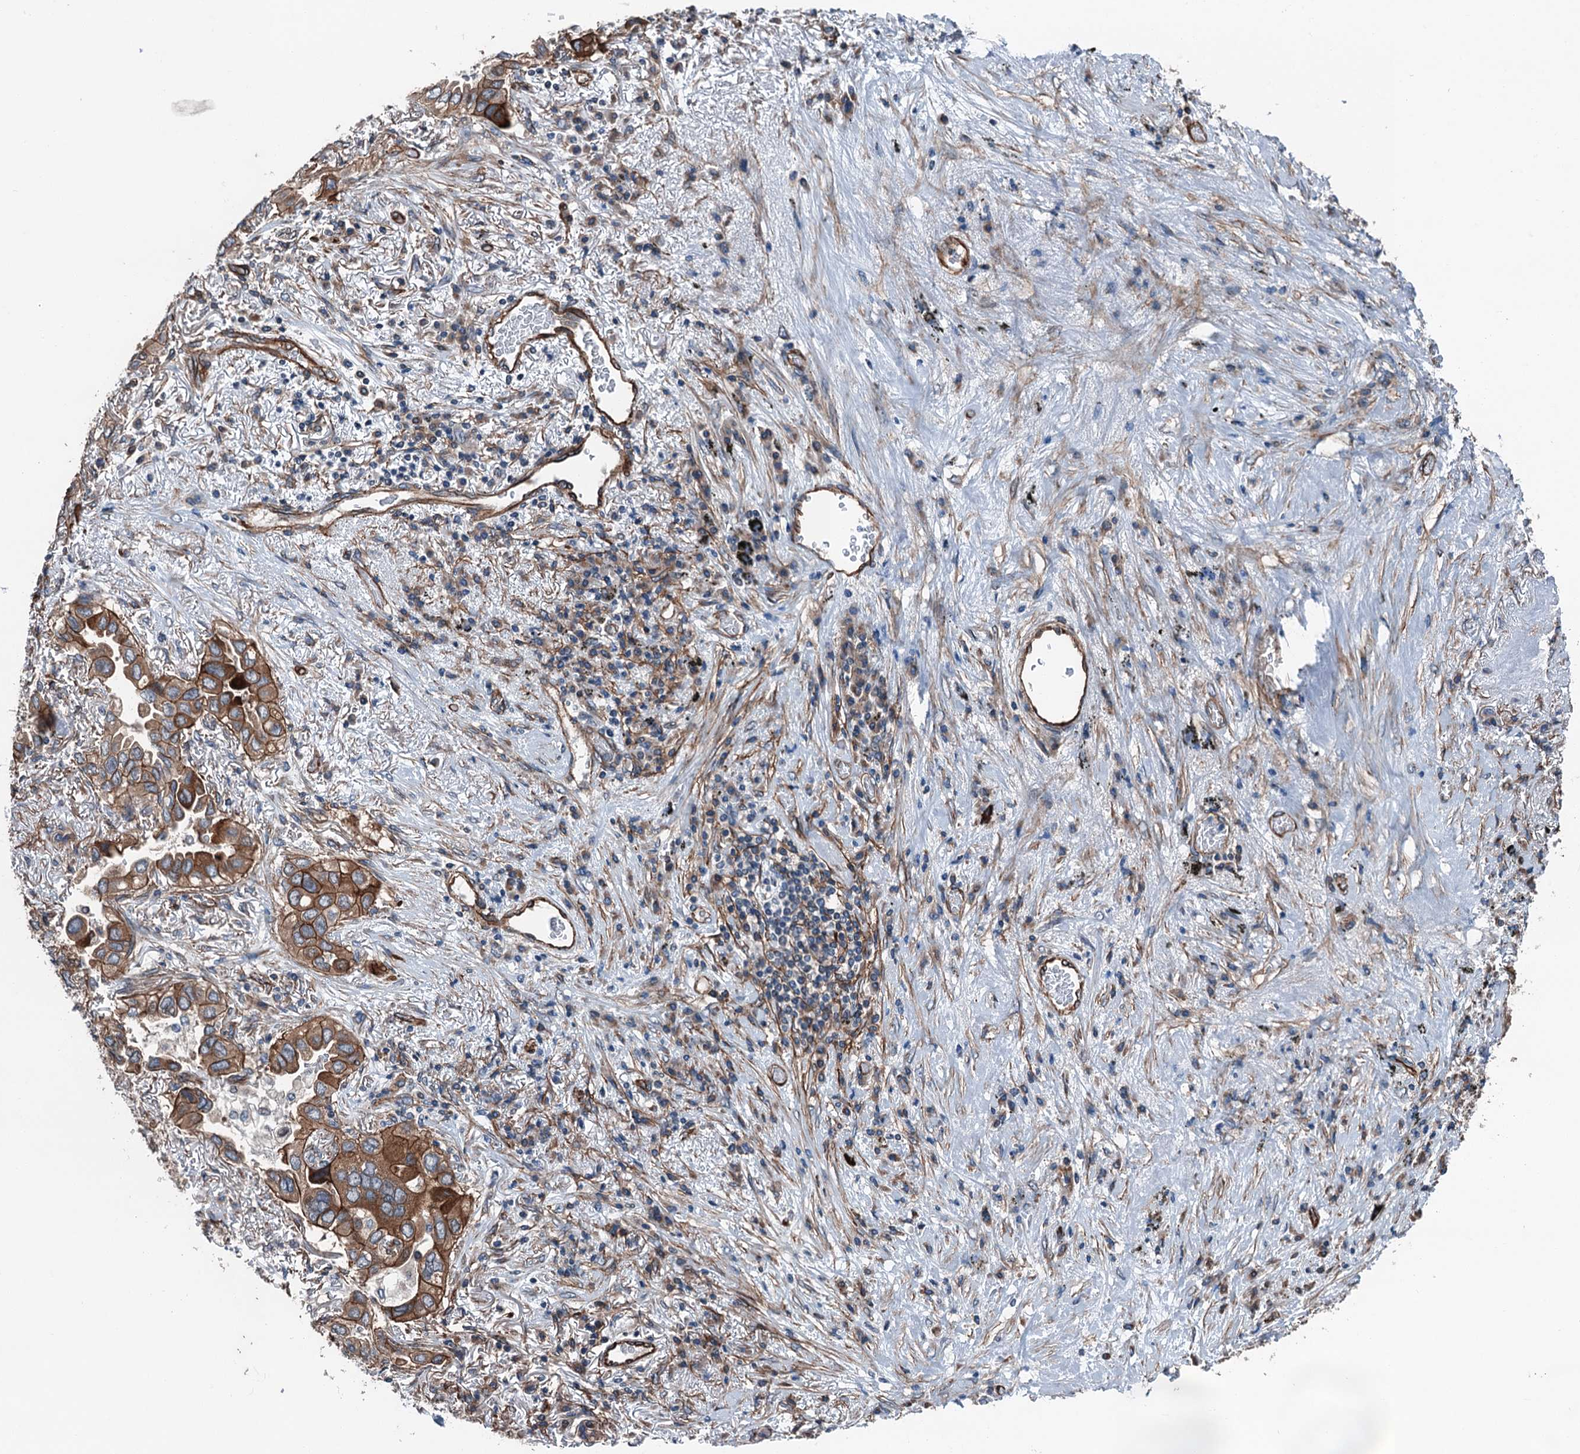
{"staining": {"intensity": "strong", "quantity": ">75%", "location": "cytoplasmic/membranous"}, "tissue": "lung cancer", "cell_type": "Tumor cells", "image_type": "cancer", "snomed": [{"axis": "morphology", "description": "Adenocarcinoma, NOS"}, {"axis": "topography", "description": "Lung"}], "caption": "Protein analysis of adenocarcinoma (lung) tissue displays strong cytoplasmic/membranous expression in about >75% of tumor cells. The protein is stained brown, and the nuclei are stained in blue (DAB (3,3'-diaminobenzidine) IHC with brightfield microscopy, high magnification).", "gene": "NMRAL1", "patient": {"sex": "female", "age": 76}}